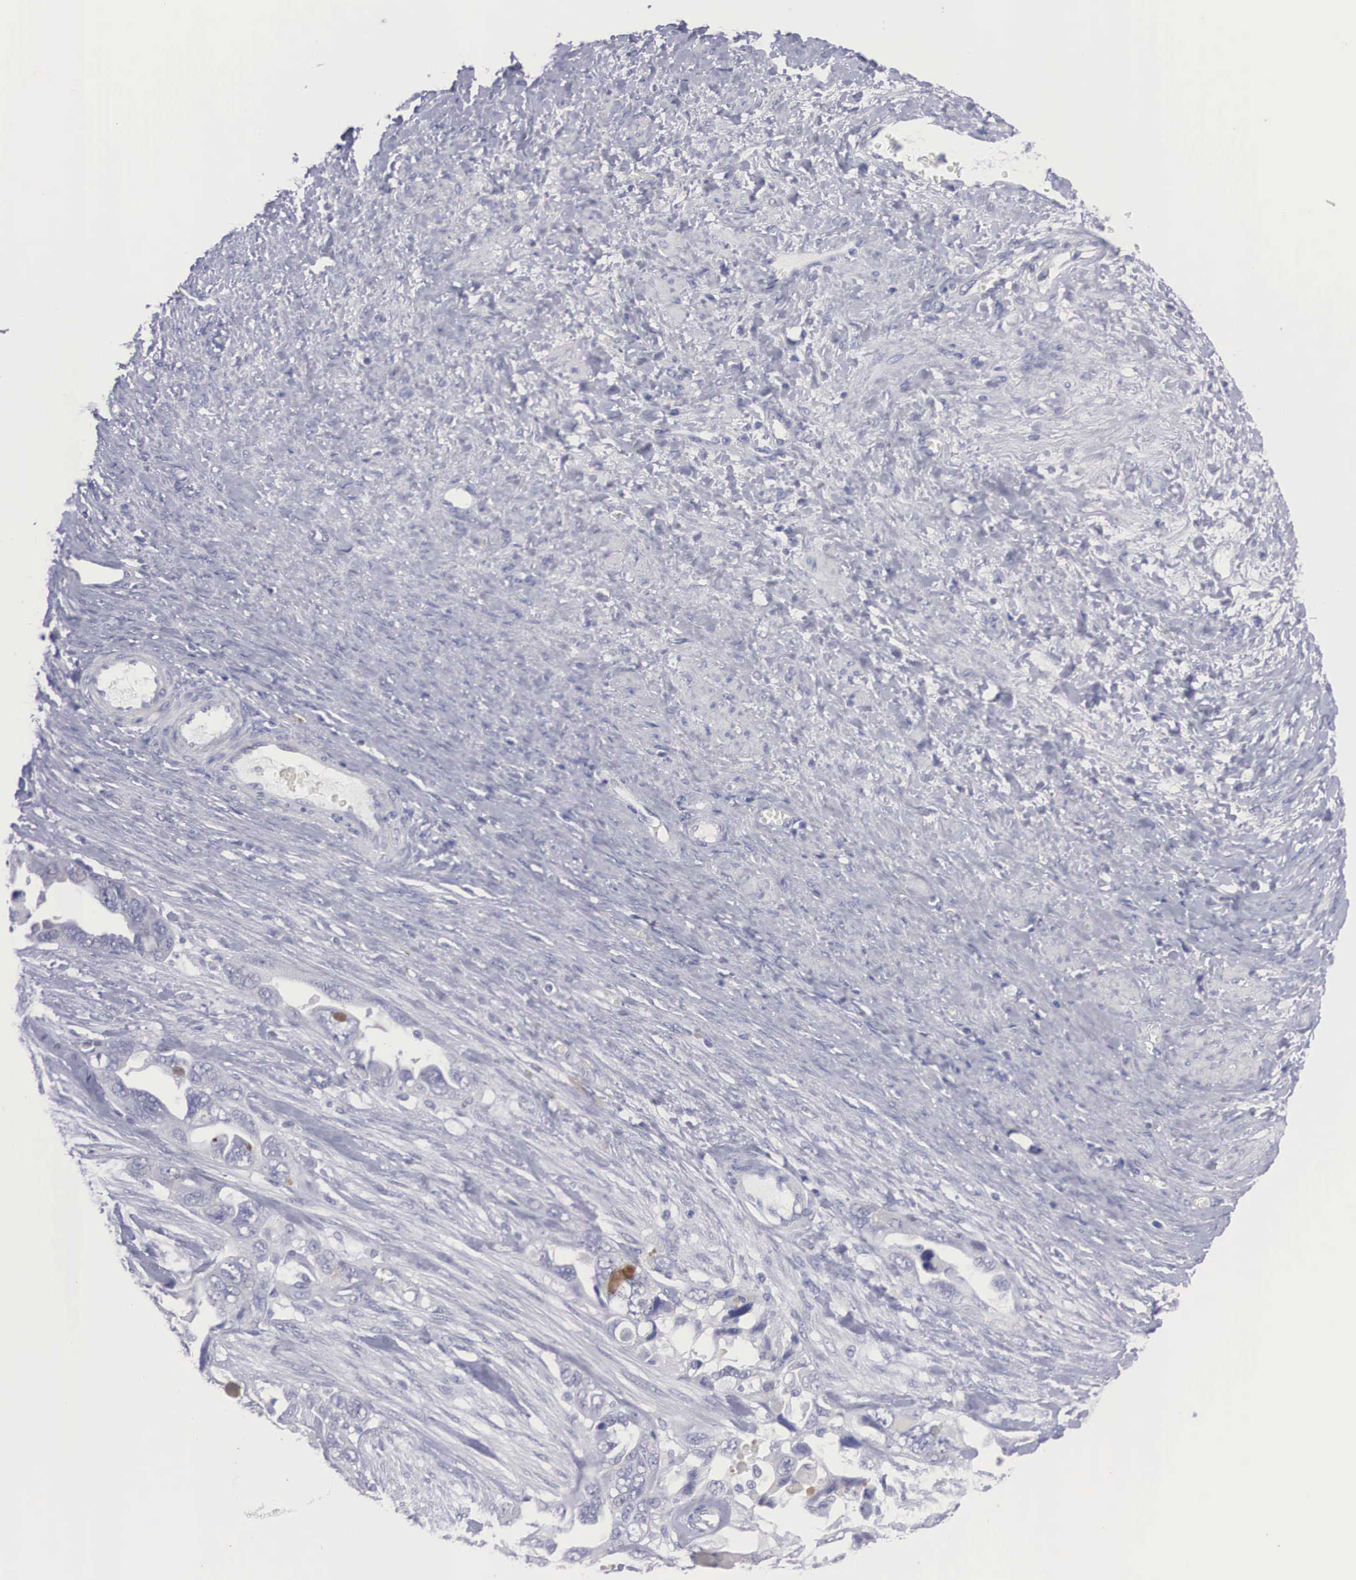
{"staining": {"intensity": "weak", "quantity": "<25%", "location": "cytoplasmic/membranous"}, "tissue": "ovarian cancer", "cell_type": "Tumor cells", "image_type": "cancer", "snomed": [{"axis": "morphology", "description": "Cystadenocarcinoma, serous, NOS"}, {"axis": "topography", "description": "Ovary"}], "caption": "DAB (3,3'-diaminobenzidine) immunohistochemical staining of ovarian cancer demonstrates no significant staining in tumor cells.", "gene": "REPS2", "patient": {"sex": "female", "age": 63}}